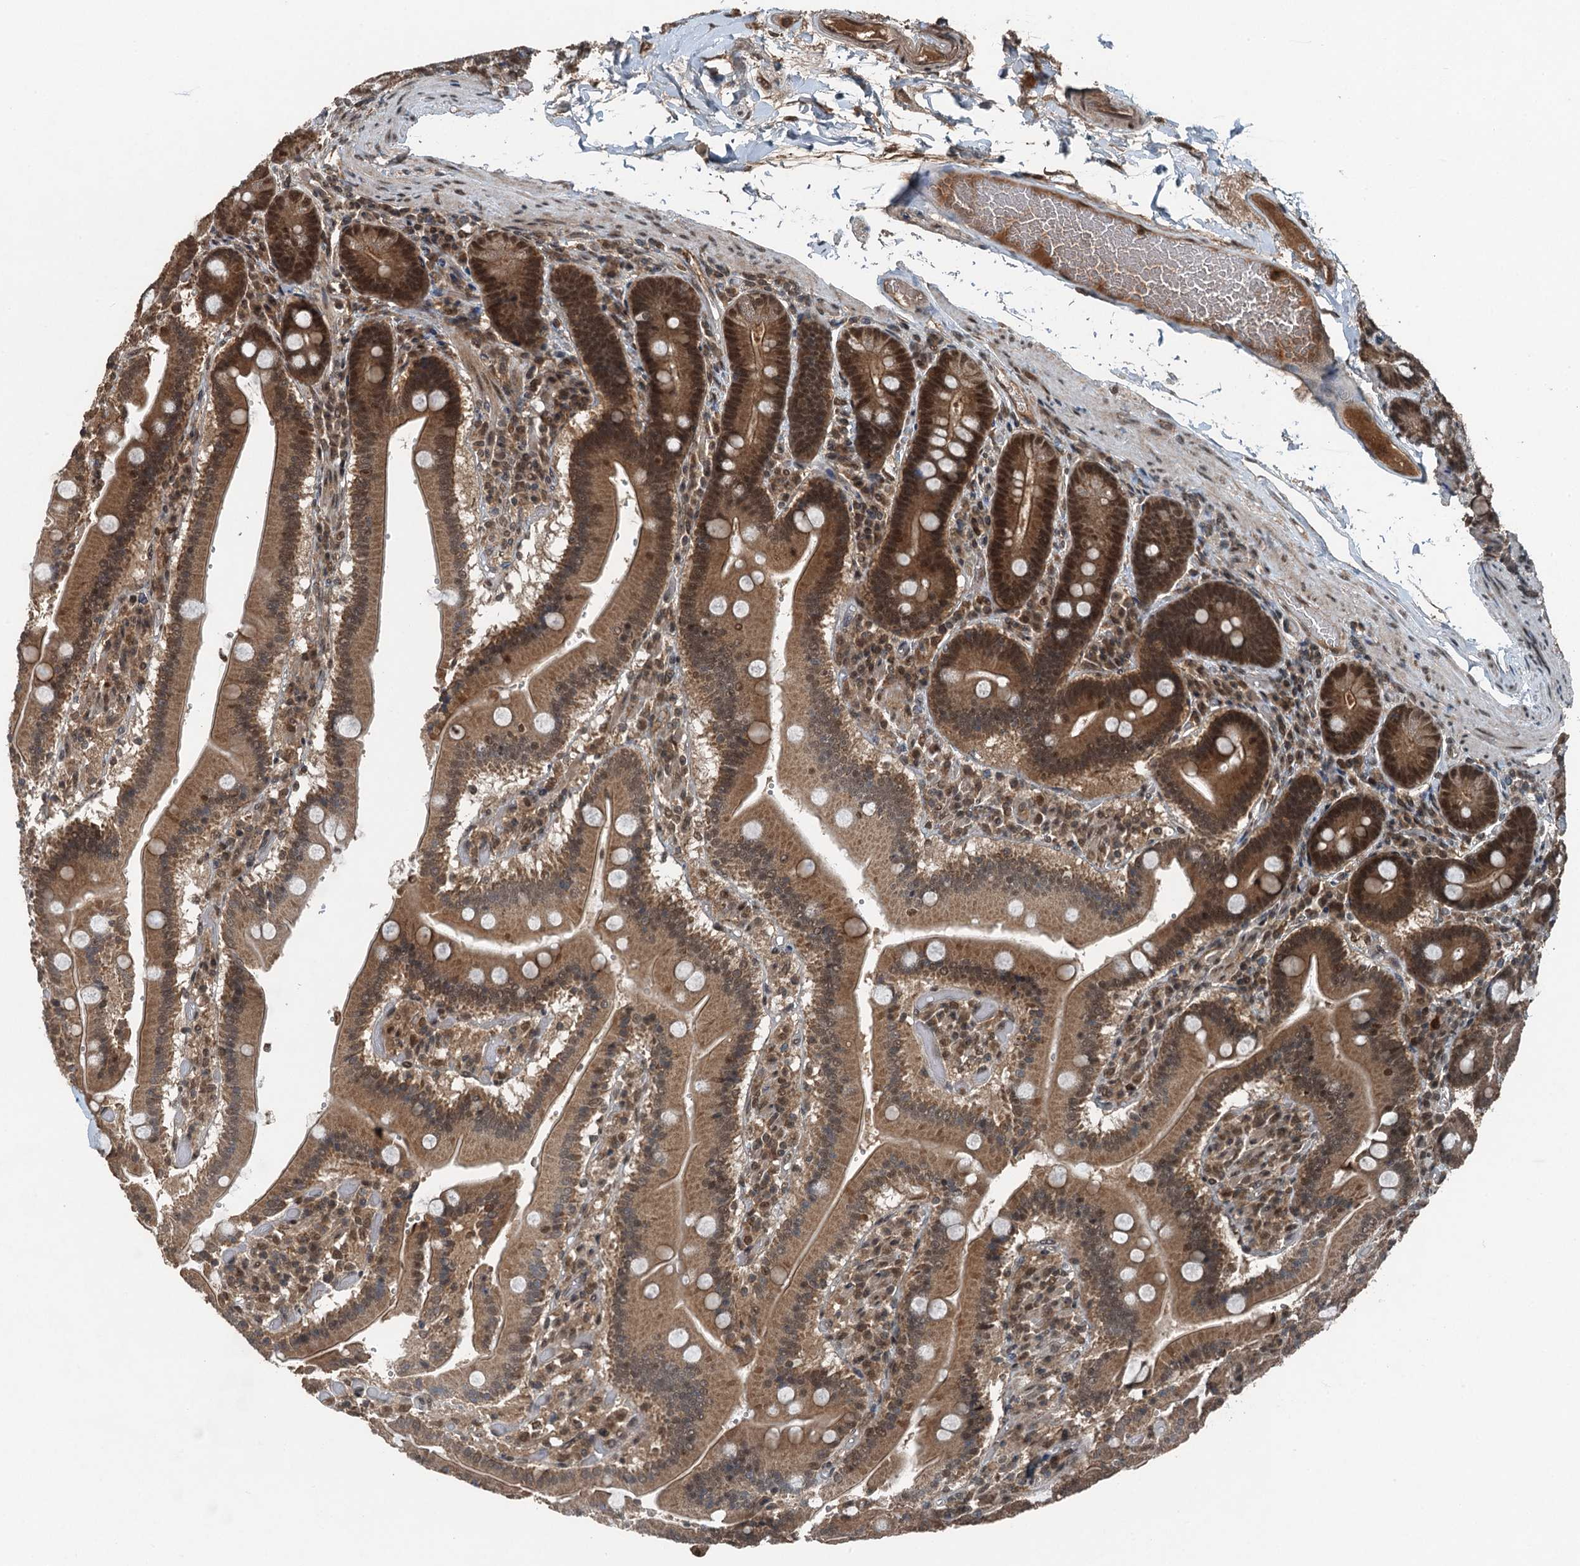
{"staining": {"intensity": "strong", "quantity": ">75%", "location": "cytoplasmic/membranous,nuclear"}, "tissue": "duodenum", "cell_type": "Glandular cells", "image_type": "normal", "snomed": [{"axis": "morphology", "description": "Normal tissue, NOS"}, {"axis": "topography", "description": "Duodenum"}], "caption": "Duodenum stained with immunohistochemistry (IHC) displays strong cytoplasmic/membranous,nuclear staining in about >75% of glandular cells. The staining was performed using DAB (3,3'-diaminobenzidine) to visualize the protein expression in brown, while the nuclei were stained in blue with hematoxylin (Magnification: 20x).", "gene": "UBXN6", "patient": {"sex": "female", "age": 62}}